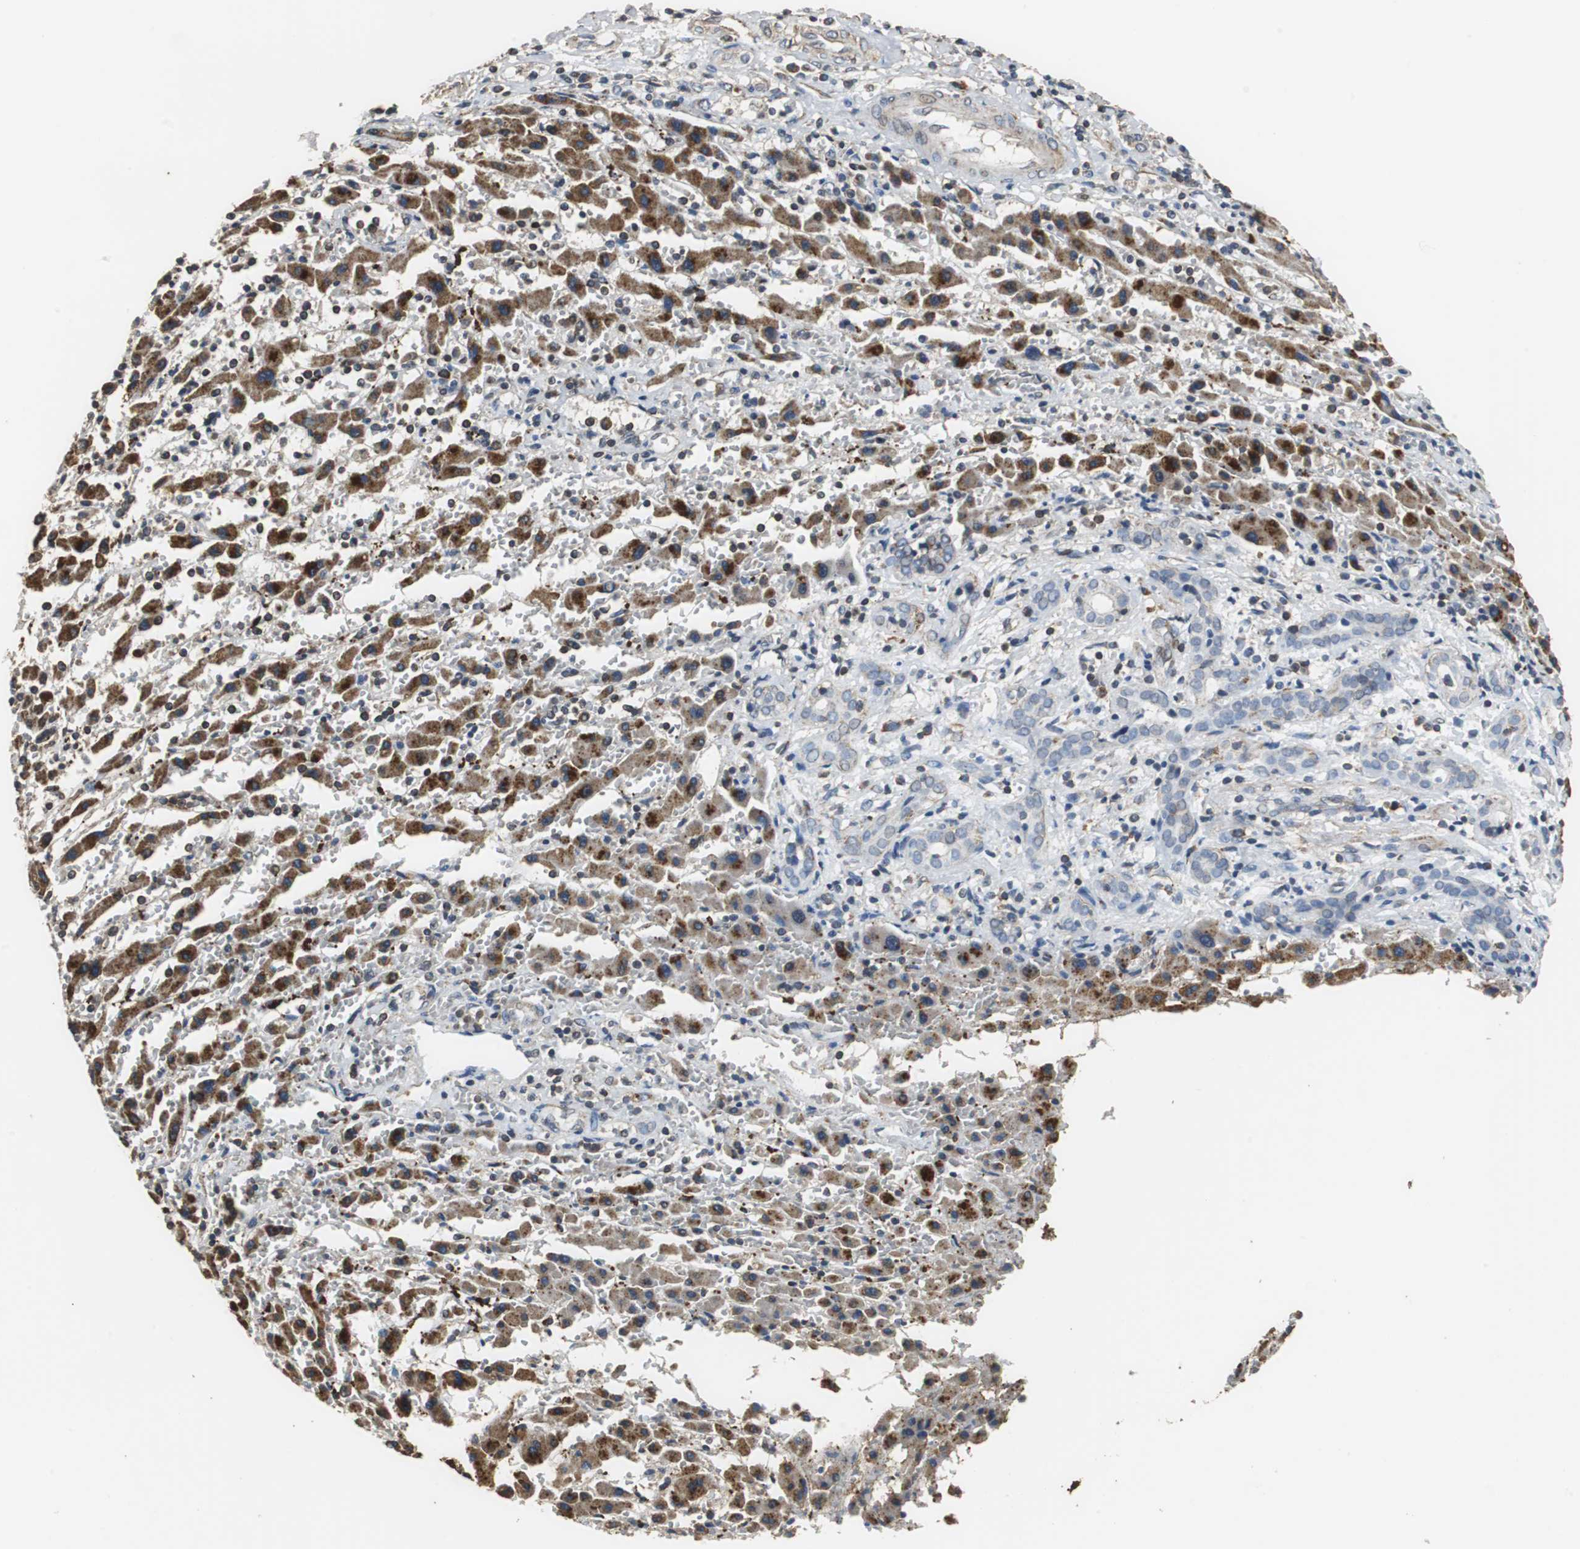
{"staining": {"intensity": "negative", "quantity": "none", "location": "none"}, "tissue": "liver cancer", "cell_type": "Tumor cells", "image_type": "cancer", "snomed": [{"axis": "morphology", "description": "Cholangiocarcinoma"}, {"axis": "topography", "description": "Liver"}], "caption": "Immunohistochemistry of human cholangiocarcinoma (liver) displays no expression in tumor cells.", "gene": "NNT", "patient": {"sex": "male", "age": 57}}